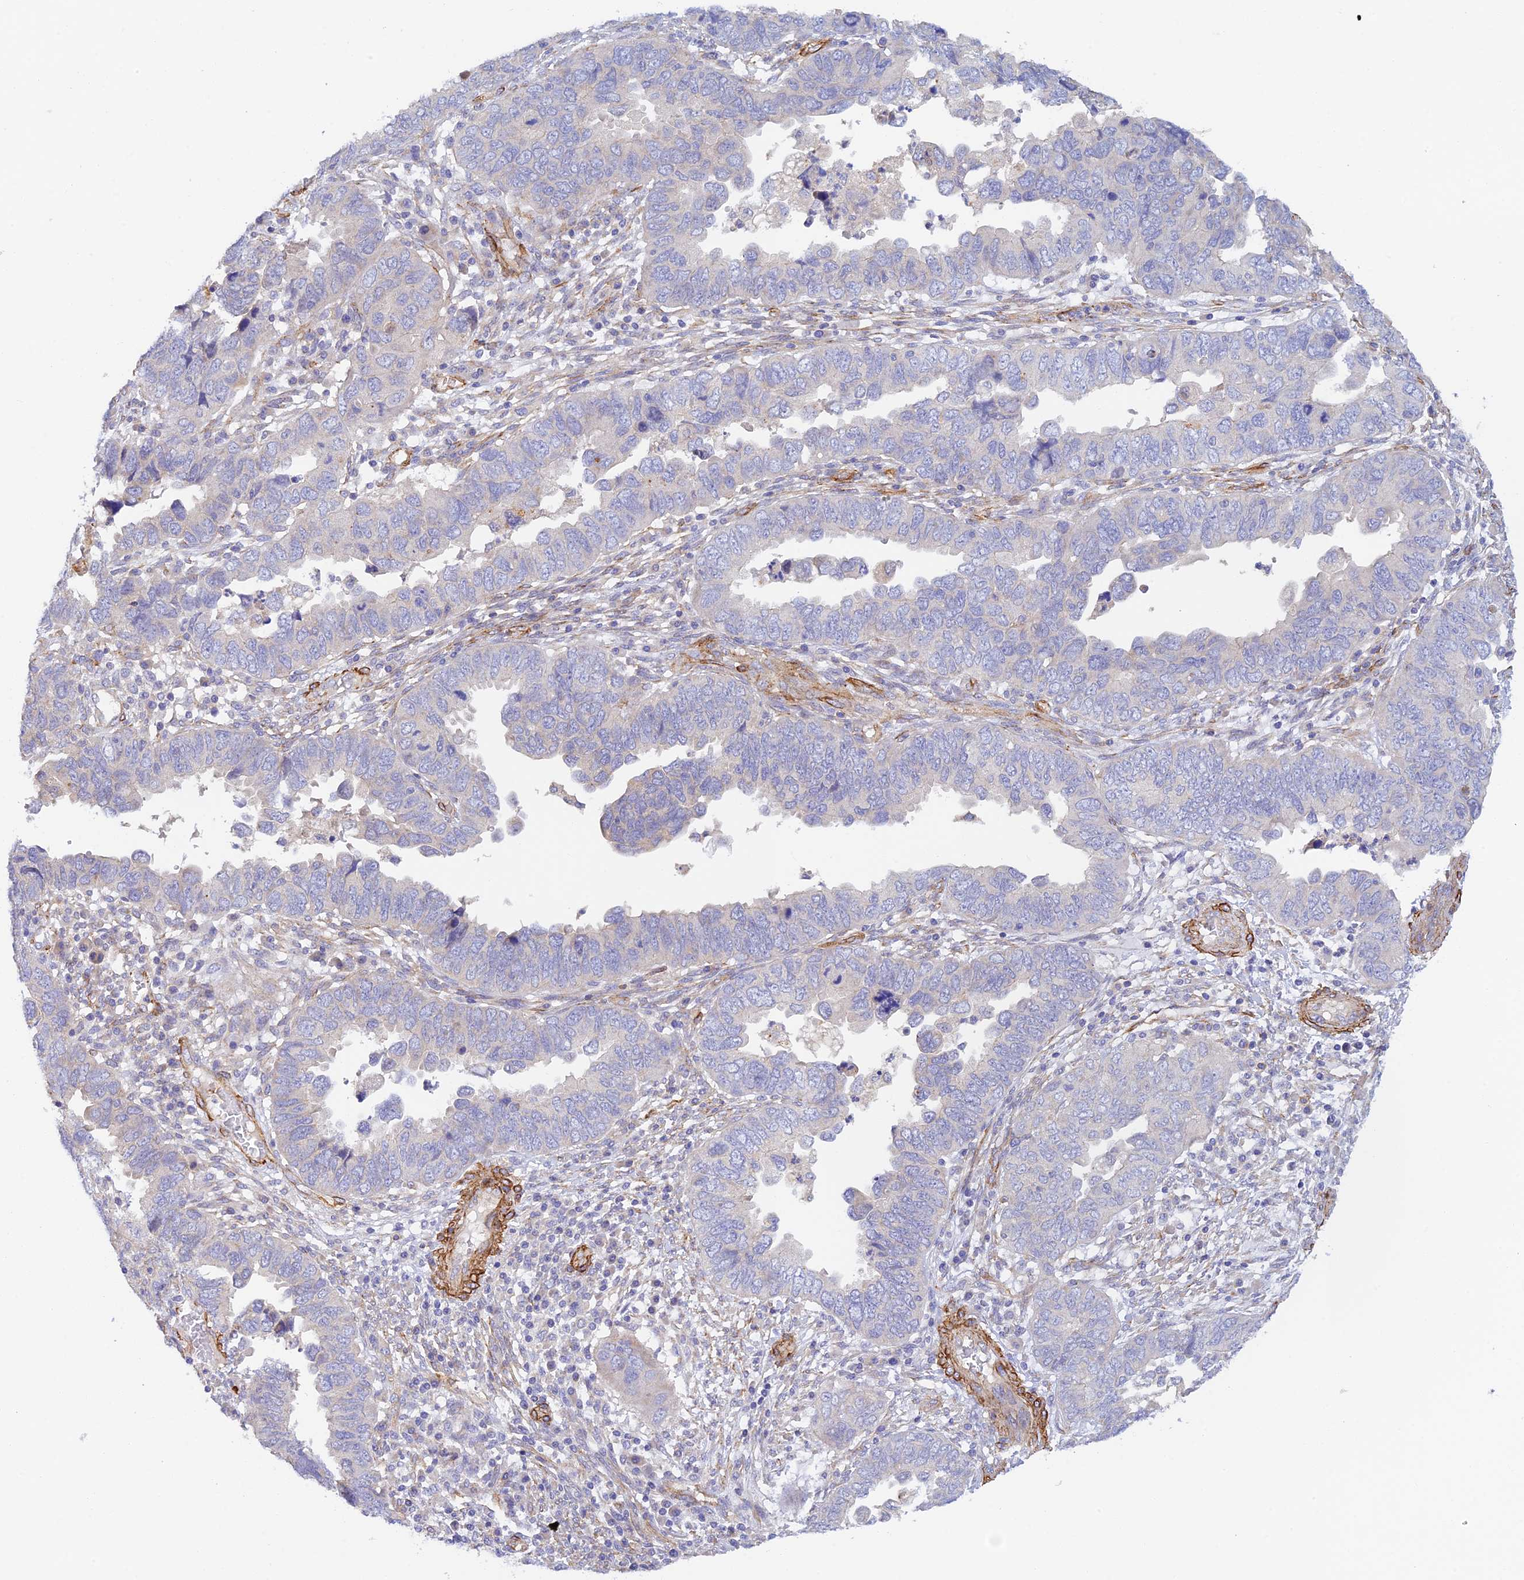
{"staining": {"intensity": "negative", "quantity": "none", "location": "none"}, "tissue": "endometrial cancer", "cell_type": "Tumor cells", "image_type": "cancer", "snomed": [{"axis": "morphology", "description": "Adenocarcinoma, NOS"}, {"axis": "topography", "description": "Endometrium"}], "caption": "Immunohistochemistry (IHC) of adenocarcinoma (endometrial) demonstrates no positivity in tumor cells. Brightfield microscopy of IHC stained with DAB (3,3'-diaminobenzidine) (brown) and hematoxylin (blue), captured at high magnification.", "gene": "MYO9A", "patient": {"sex": "female", "age": 79}}